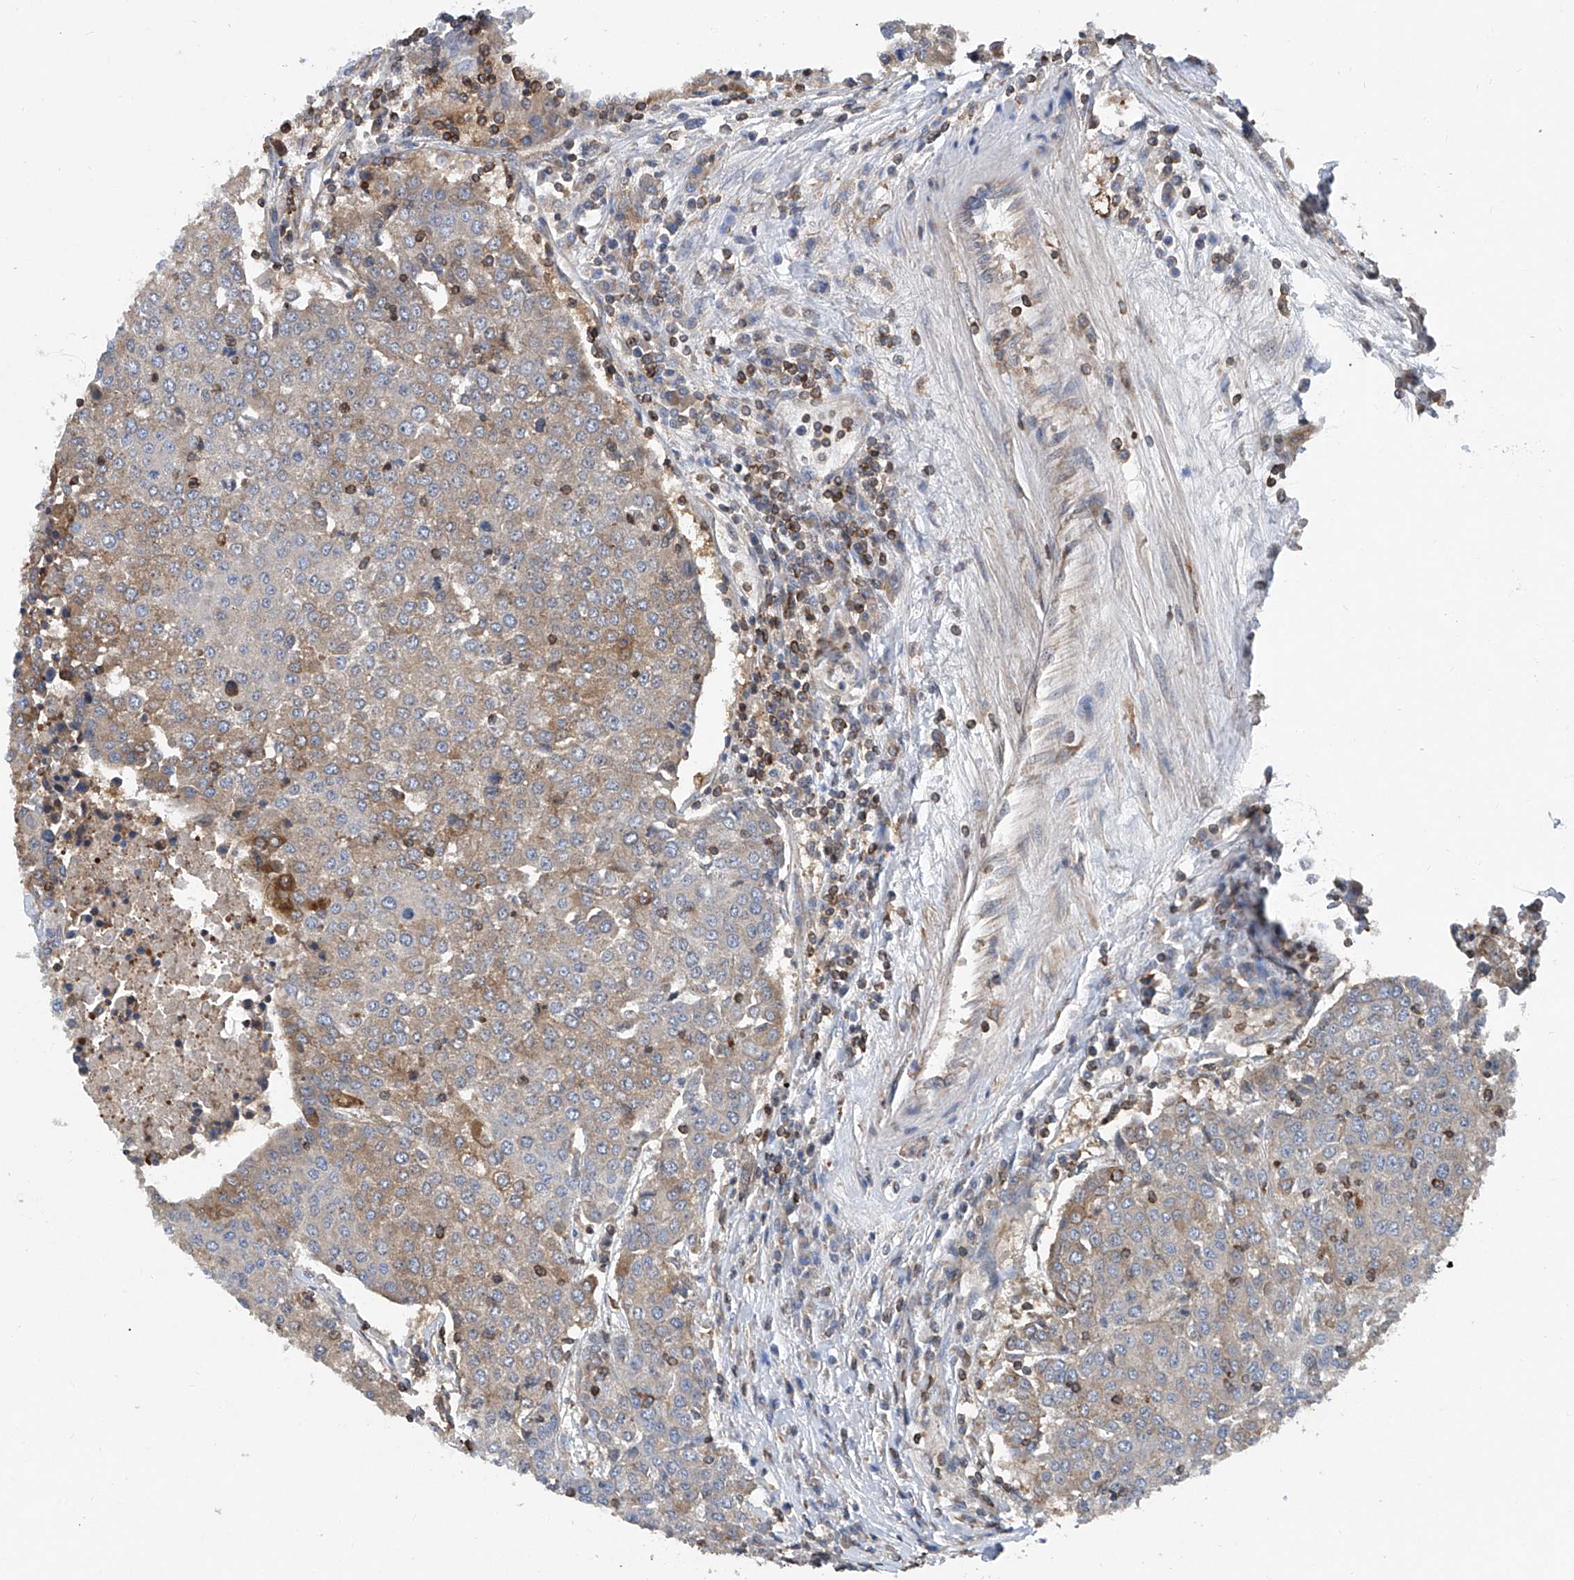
{"staining": {"intensity": "moderate", "quantity": "25%-75%", "location": "cytoplasmic/membranous"}, "tissue": "urothelial cancer", "cell_type": "Tumor cells", "image_type": "cancer", "snomed": [{"axis": "morphology", "description": "Urothelial carcinoma, High grade"}, {"axis": "topography", "description": "Urinary bladder"}], "caption": "Urothelial cancer stained with DAB (3,3'-diaminobenzidine) immunohistochemistry (IHC) exhibits medium levels of moderate cytoplasmic/membranous expression in approximately 25%-75% of tumor cells.", "gene": "TRIM38", "patient": {"sex": "female", "age": 85}}